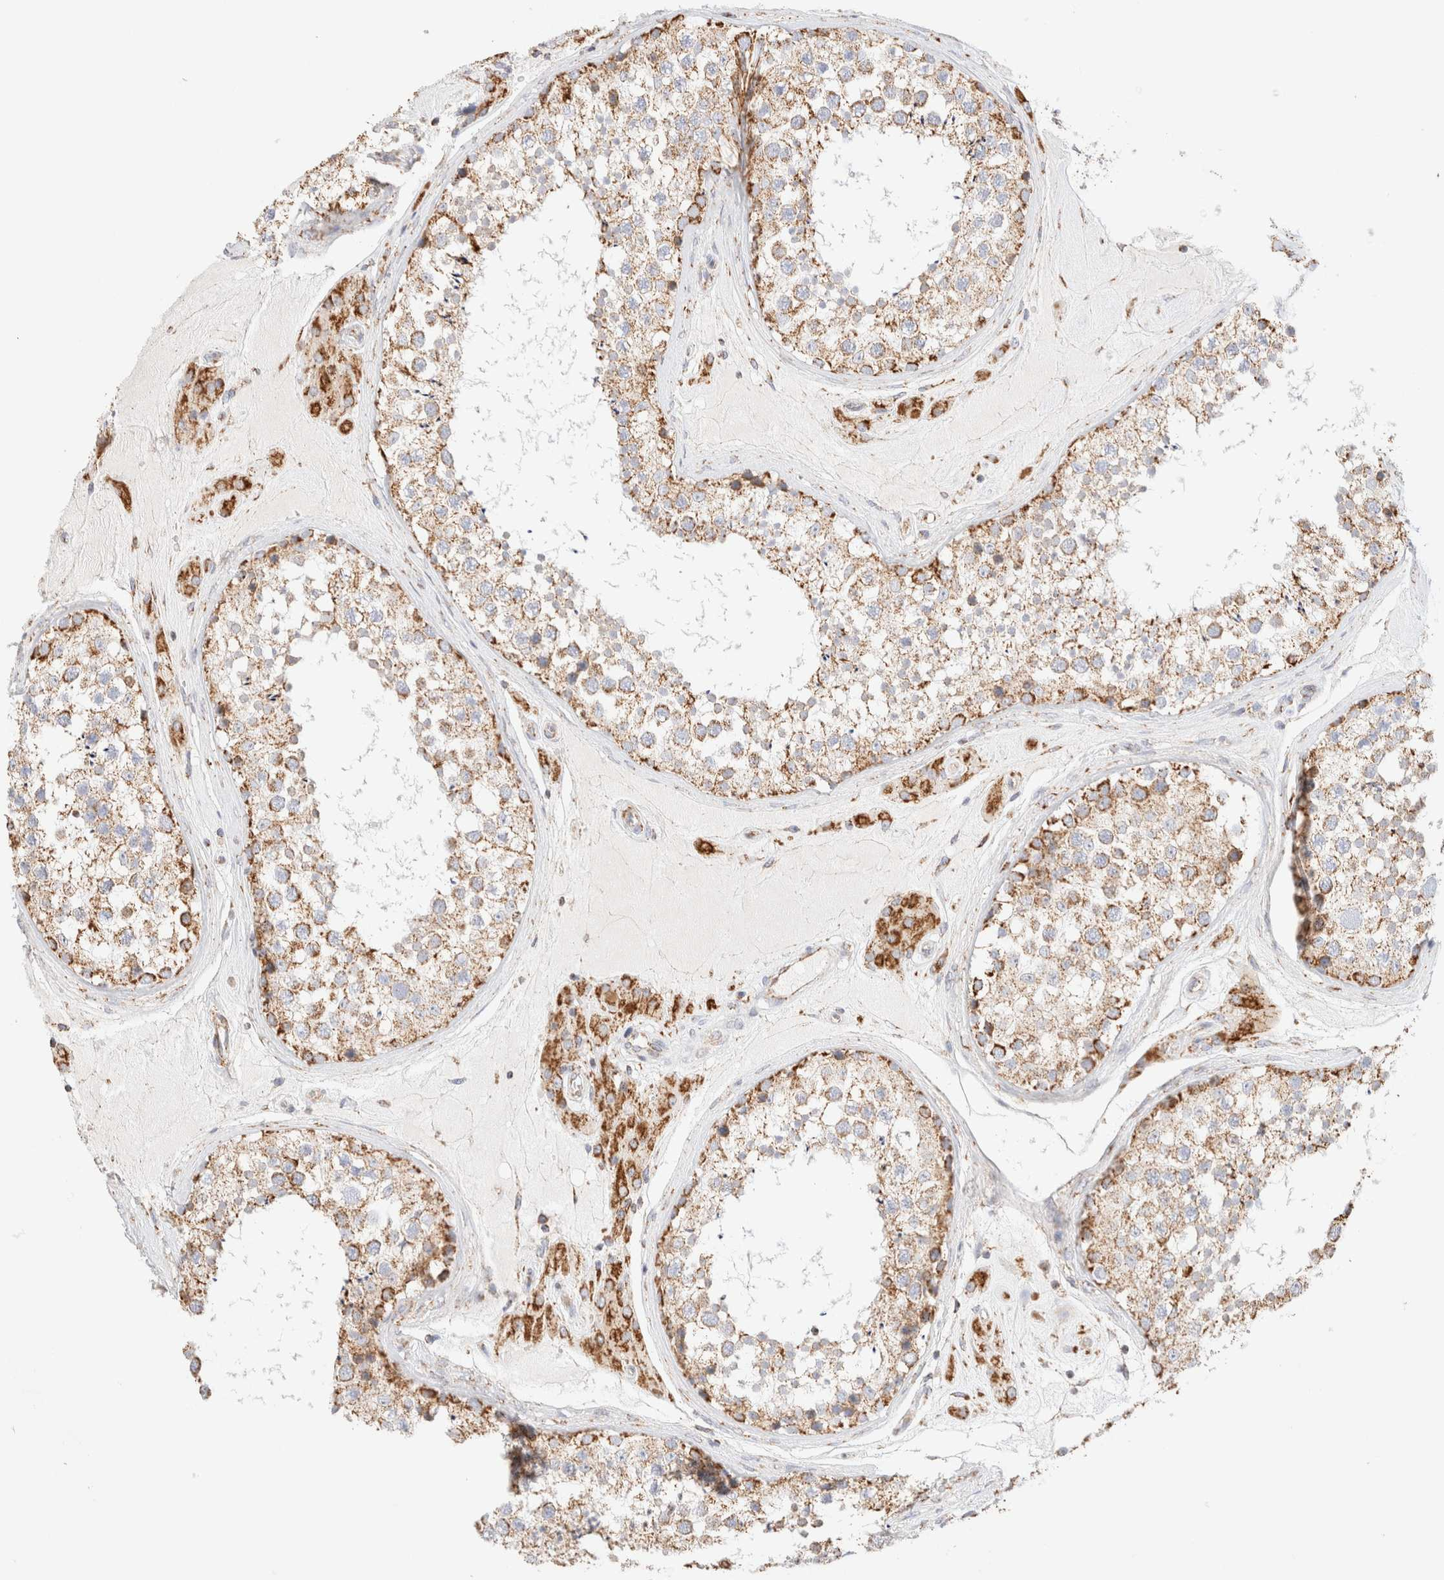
{"staining": {"intensity": "moderate", "quantity": ">75%", "location": "cytoplasmic/membranous"}, "tissue": "testis", "cell_type": "Cells in seminiferous ducts", "image_type": "normal", "snomed": [{"axis": "morphology", "description": "Normal tissue, NOS"}, {"axis": "topography", "description": "Testis"}], "caption": "A brown stain highlights moderate cytoplasmic/membranous expression of a protein in cells in seminiferous ducts of normal testis.", "gene": "PHB2", "patient": {"sex": "male", "age": 46}}